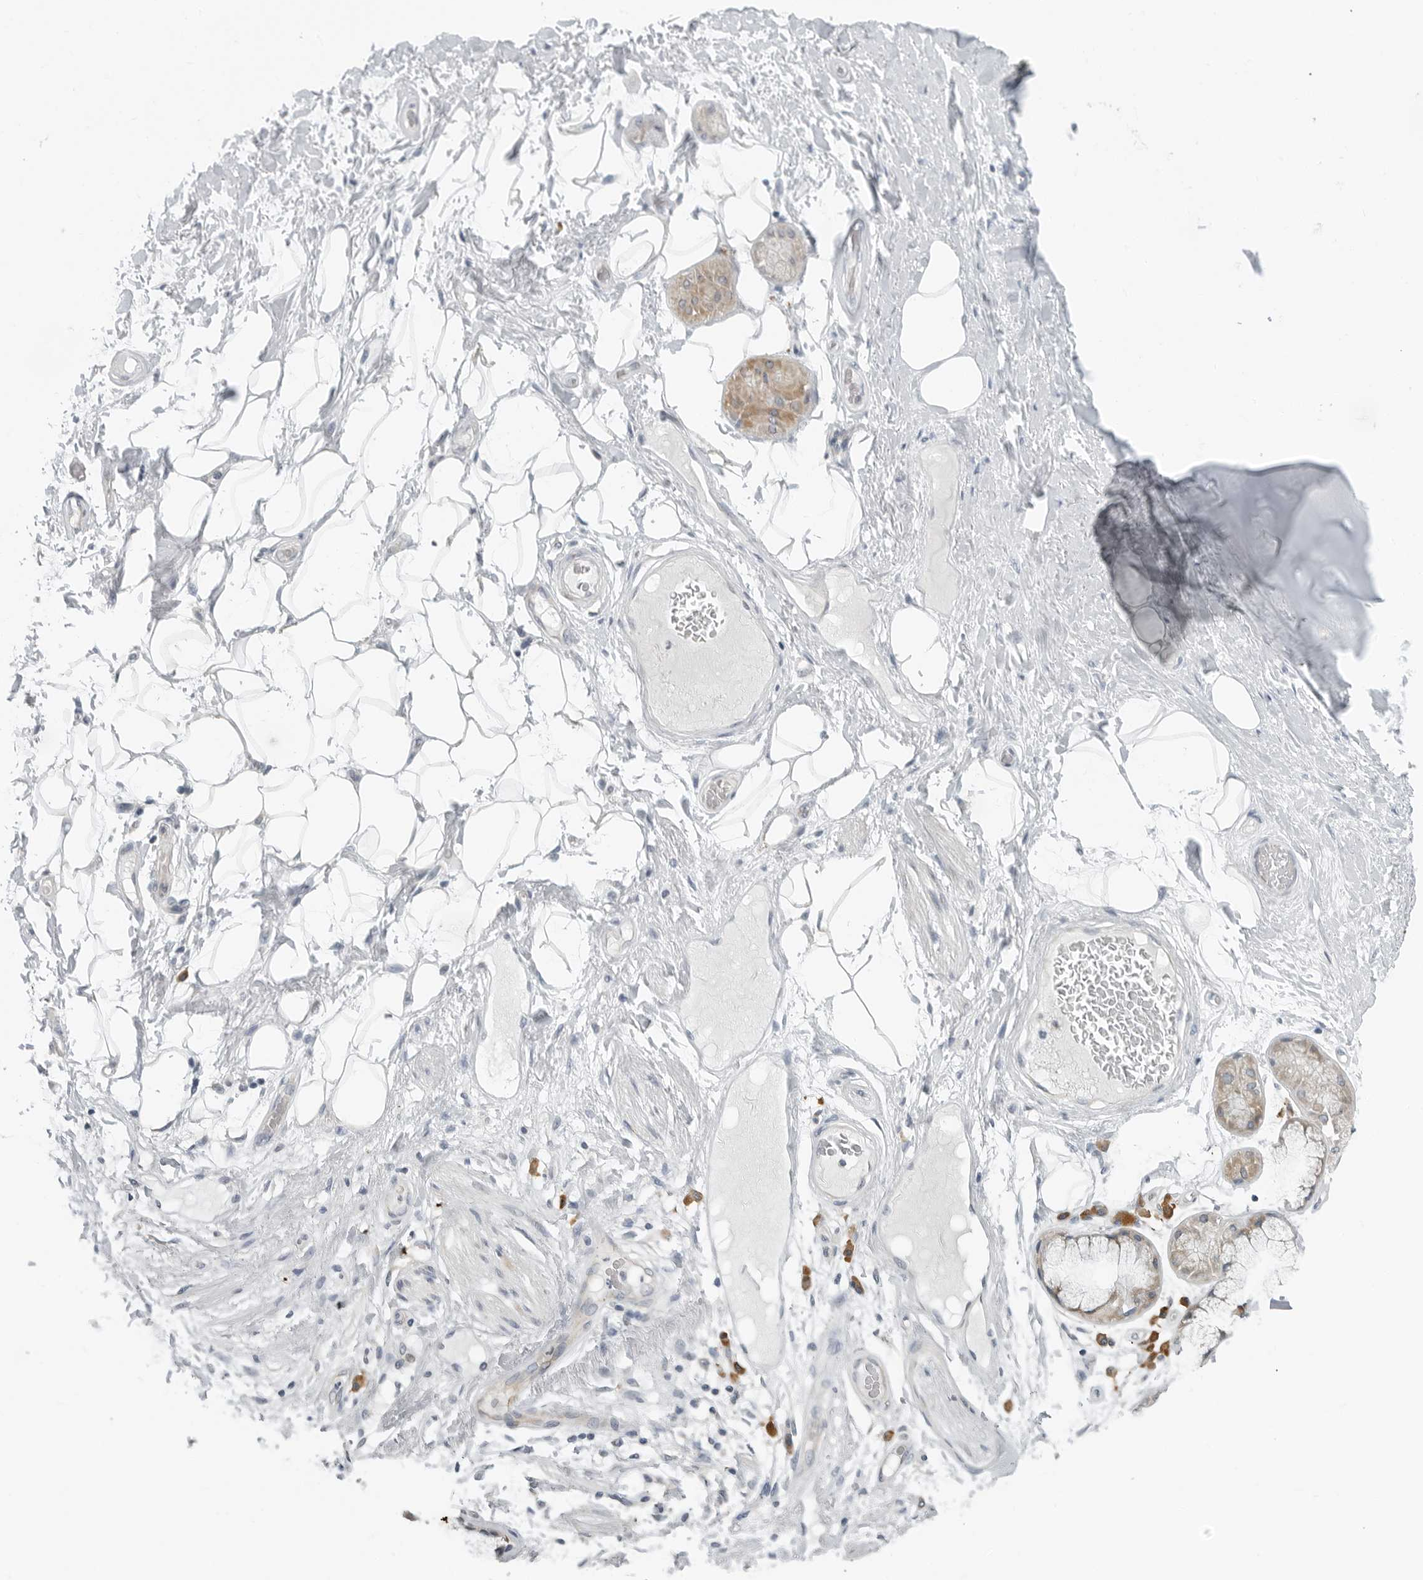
{"staining": {"intensity": "negative", "quantity": "none", "location": "none"}, "tissue": "adipose tissue", "cell_type": "Adipocytes", "image_type": "normal", "snomed": [{"axis": "morphology", "description": "Normal tissue, NOS"}, {"axis": "topography", "description": "Bronchus"}], "caption": "Unremarkable adipose tissue was stained to show a protein in brown. There is no significant expression in adipocytes.", "gene": "IL12RB2", "patient": {"sex": "male", "age": 66}}